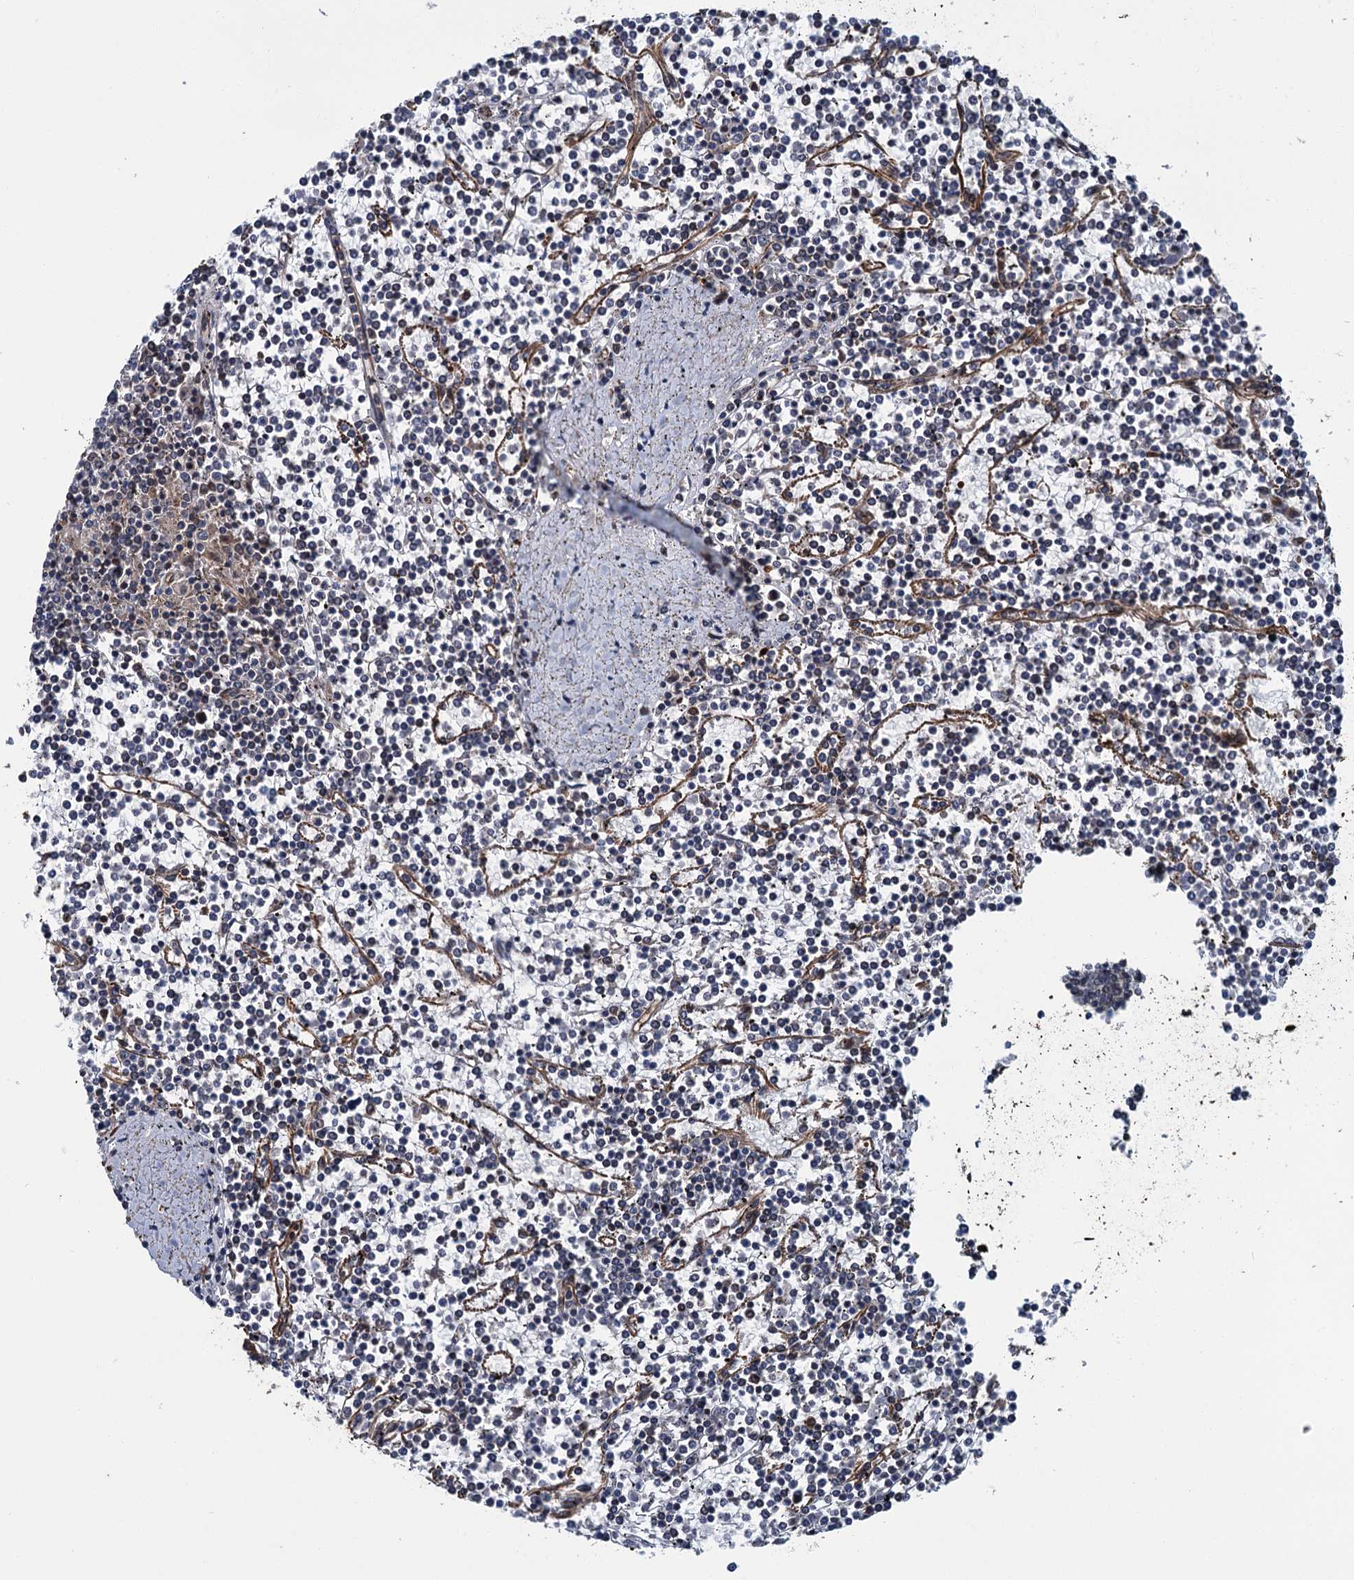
{"staining": {"intensity": "negative", "quantity": "none", "location": "none"}, "tissue": "lymphoma", "cell_type": "Tumor cells", "image_type": "cancer", "snomed": [{"axis": "morphology", "description": "Malignant lymphoma, non-Hodgkin's type, Low grade"}, {"axis": "topography", "description": "Spleen"}], "caption": "Immunohistochemistry of human lymphoma shows no expression in tumor cells.", "gene": "ZFYVE19", "patient": {"sex": "female", "age": 19}}